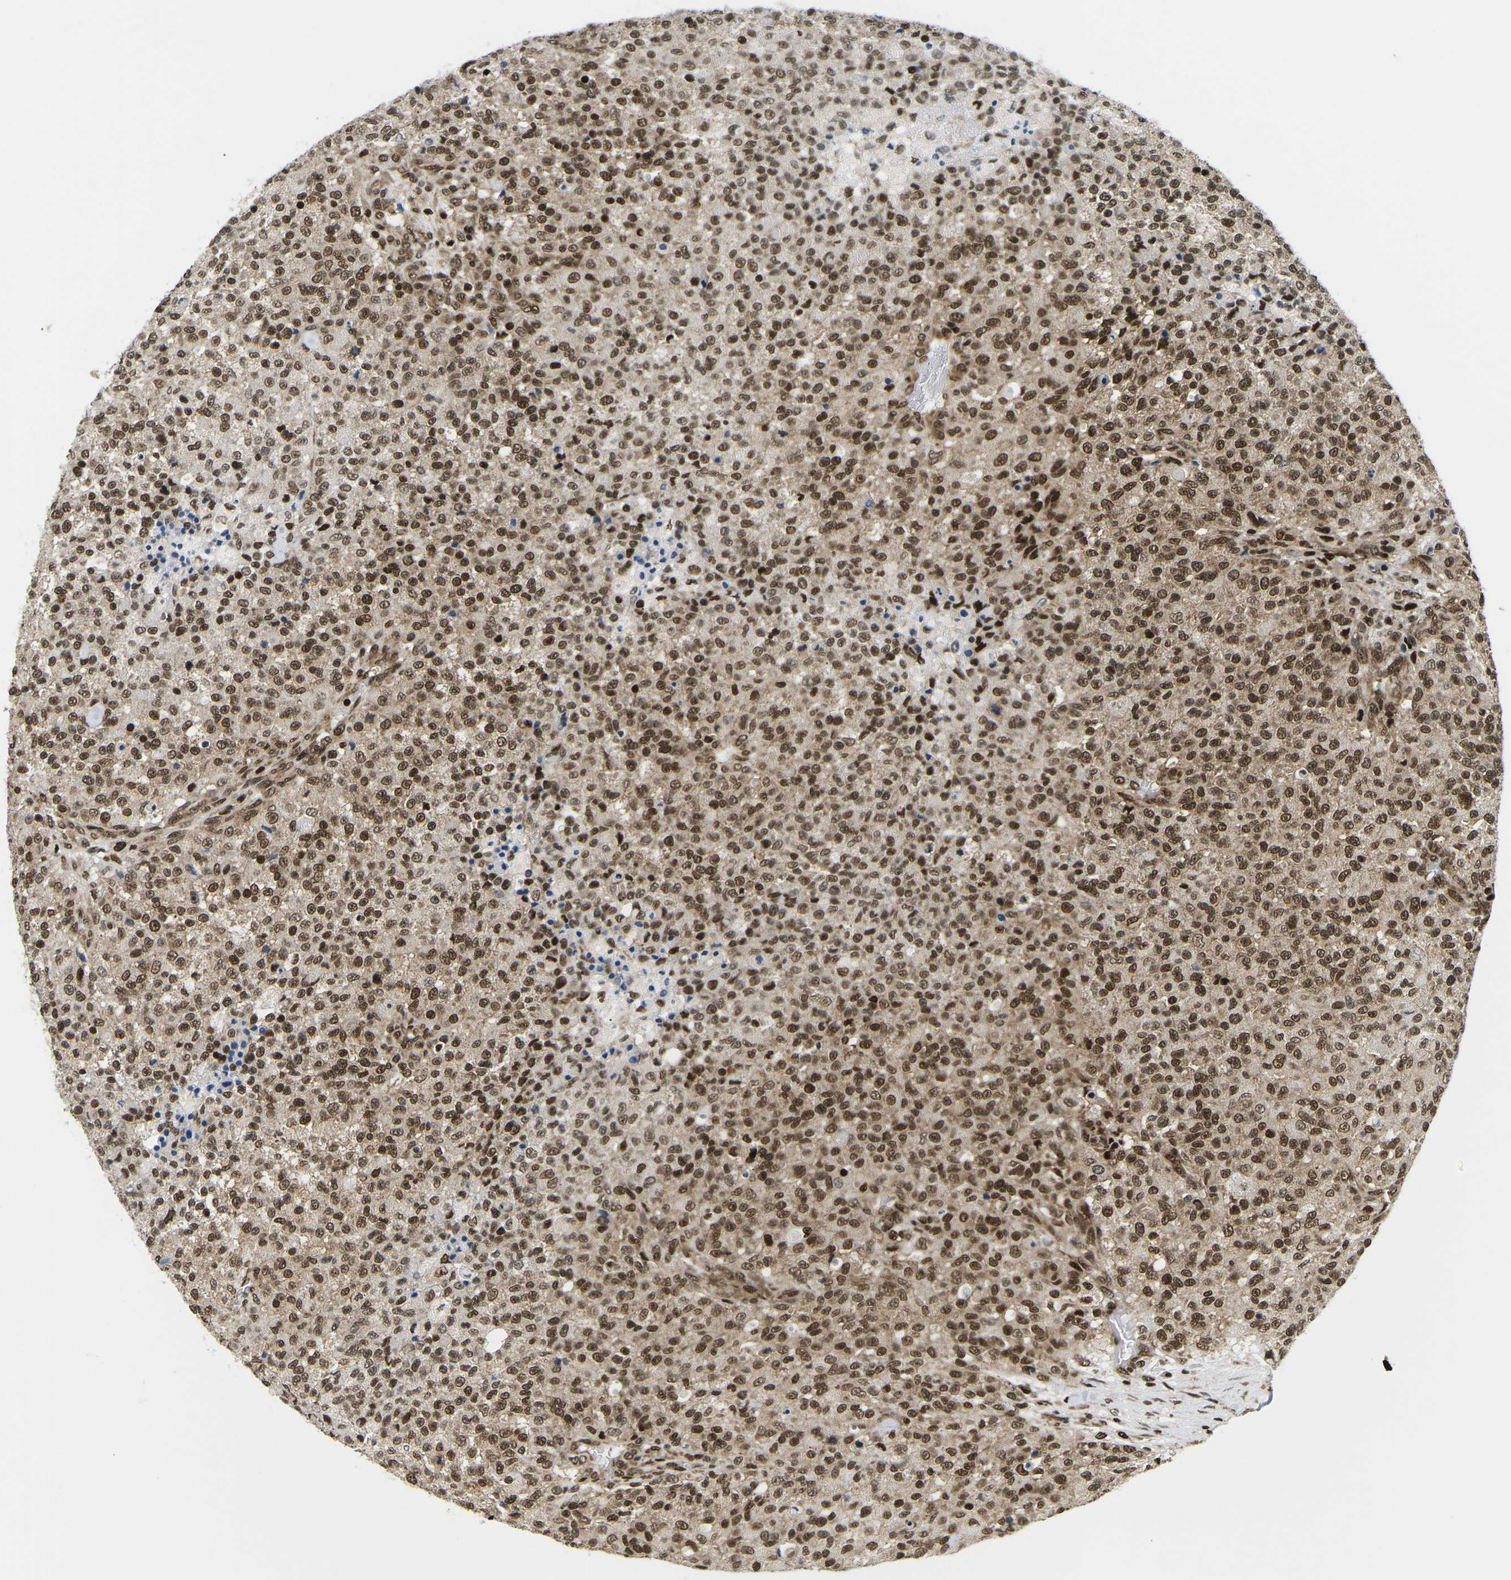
{"staining": {"intensity": "moderate", "quantity": ">75%", "location": "nuclear"}, "tissue": "testis cancer", "cell_type": "Tumor cells", "image_type": "cancer", "snomed": [{"axis": "morphology", "description": "Seminoma, NOS"}, {"axis": "topography", "description": "Testis"}], "caption": "There is medium levels of moderate nuclear expression in tumor cells of seminoma (testis), as demonstrated by immunohistochemical staining (brown color).", "gene": "CELF1", "patient": {"sex": "male", "age": 59}}